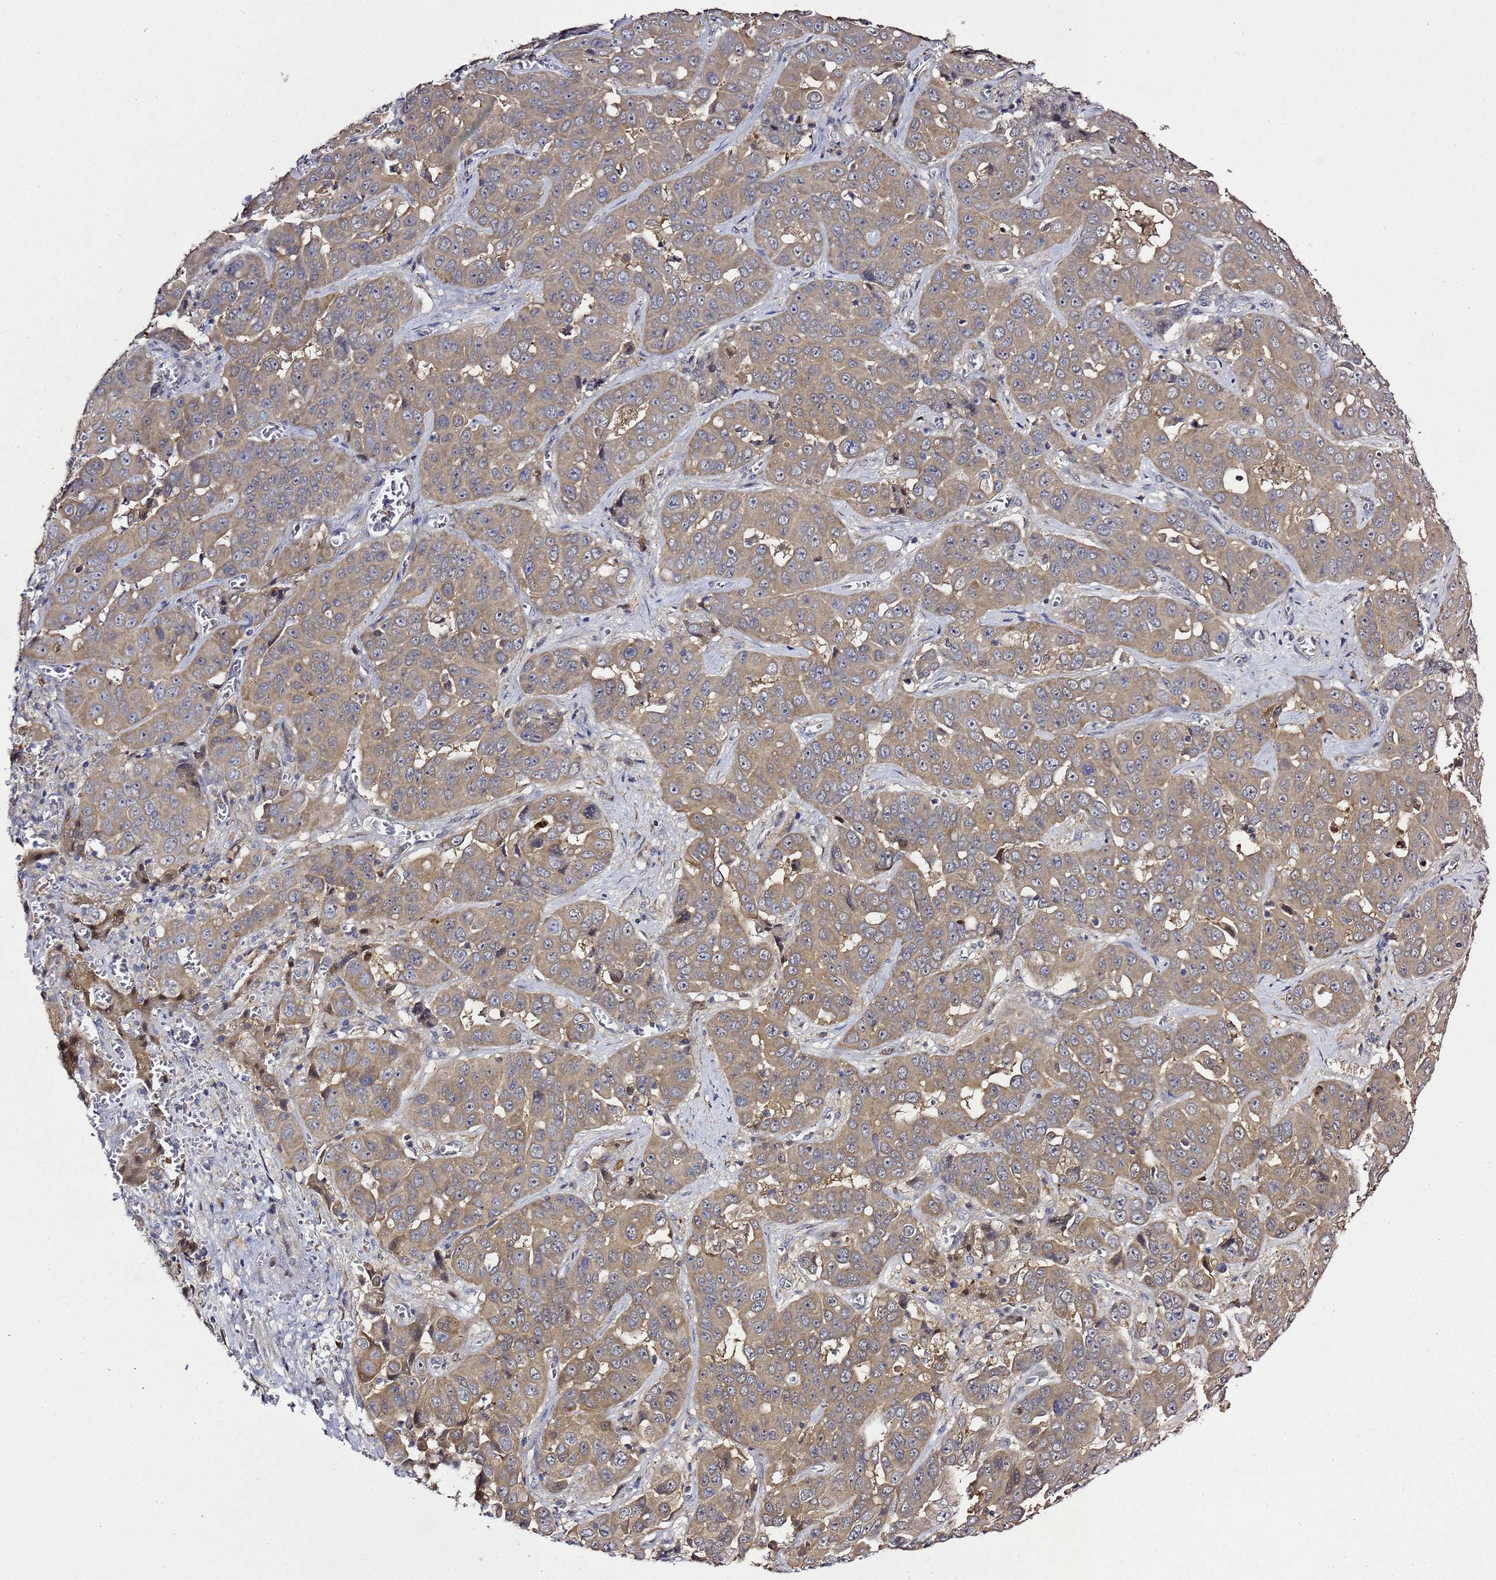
{"staining": {"intensity": "weak", "quantity": ">75%", "location": "cytoplasmic/membranous"}, "tissue": "liver cancer", "cell_type": "Tumor cells", "image_type": "cancer", "snomed": [{"axis": "morphology", "description": "Cholangiocarcinoma"}, {"axis": "topography", "description": "Liver"}], "caption": "Immunohistochemical staining of liver cholangiocarcinoma exhibits weak cytoplasmic/membranous protein positivity in approximately >75% of tumor cells. (brown staining indicates protein expression, while blue staining denotes nuclei).", "gene": "ALG3", "patient": {"sex": "female", "age": 52}}